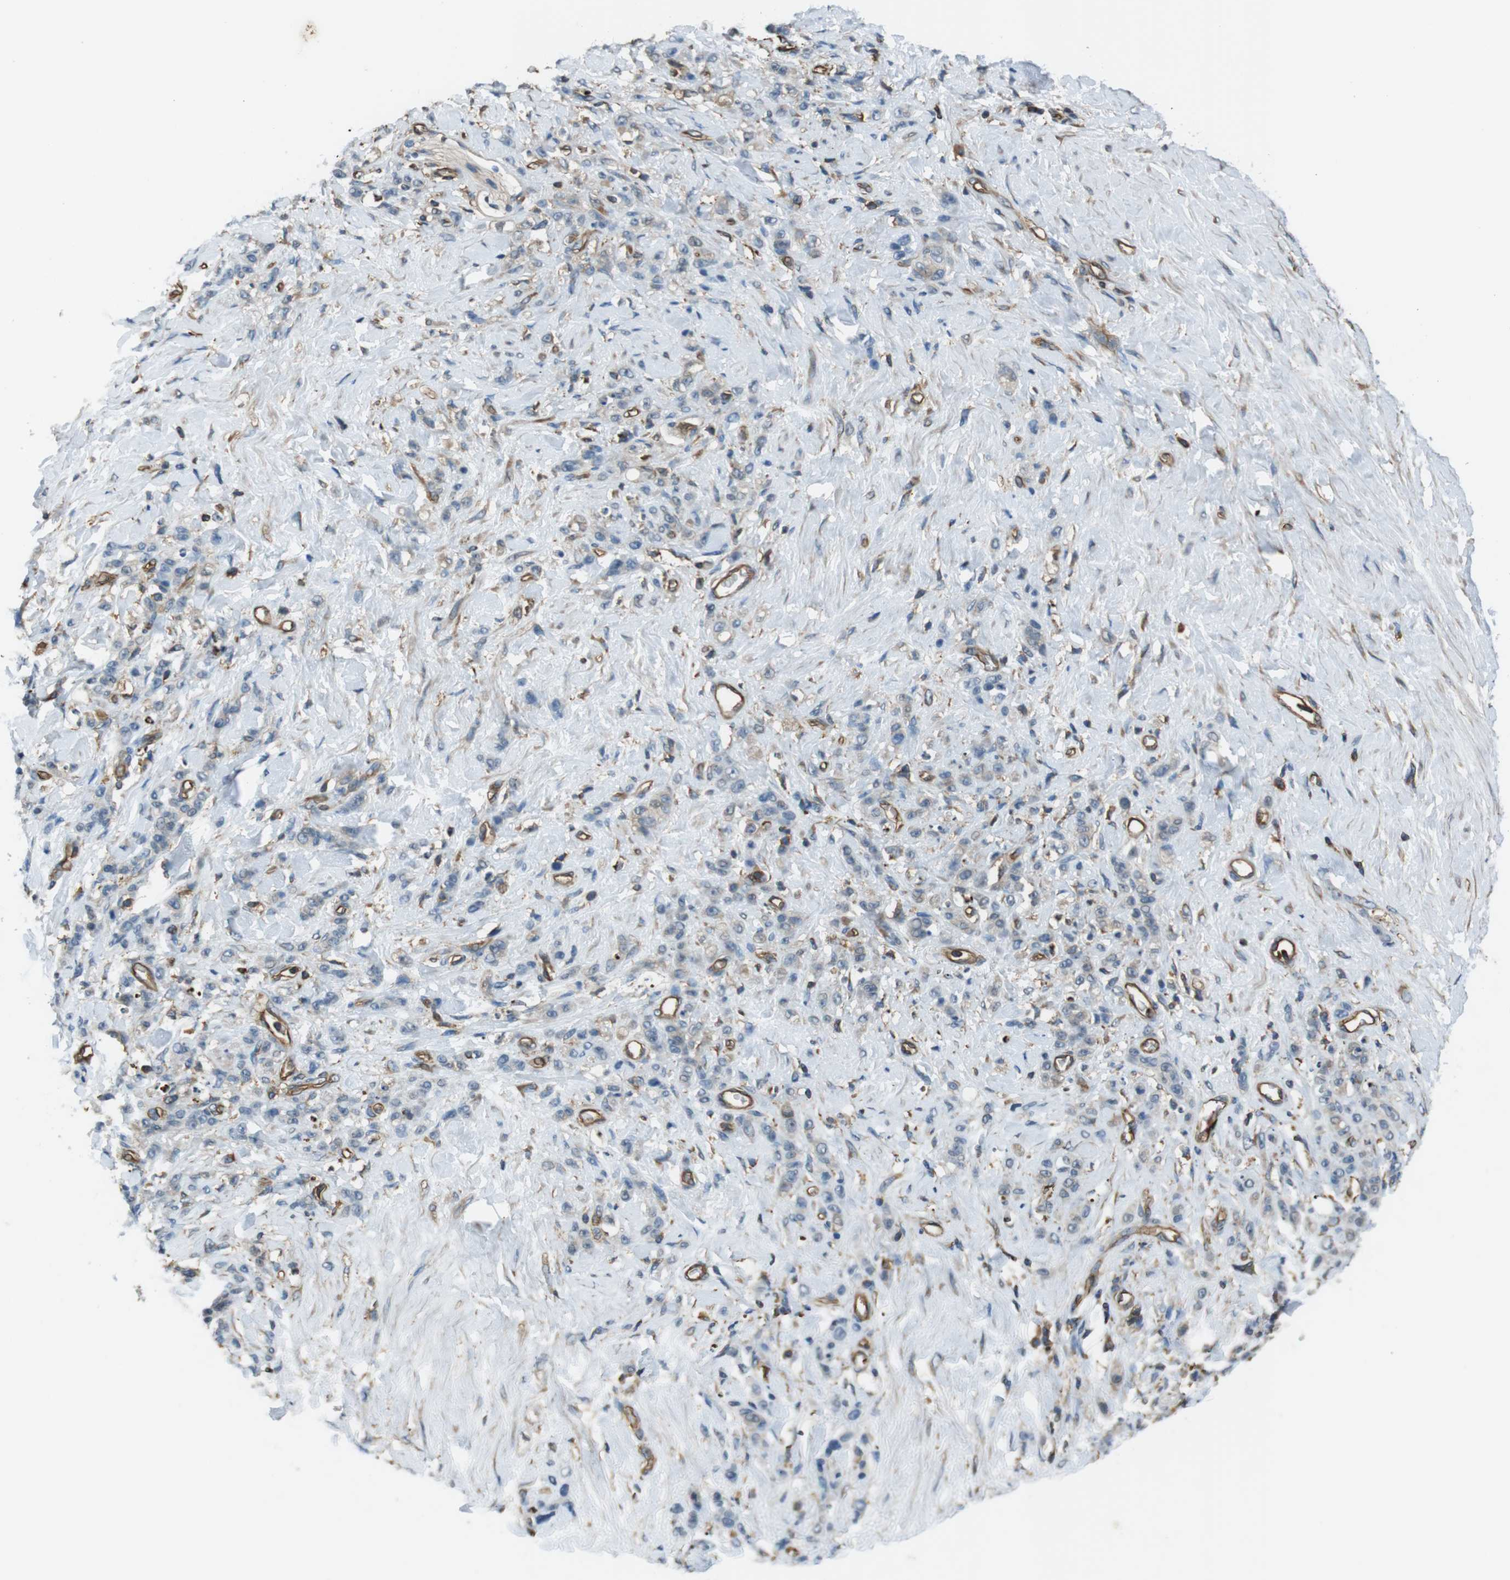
{"staining": {"intensity": "negative", "quantity": "none", "location": "none"}, "tissue": "stomach cancer", "cell_type": "Tumor cells", "image_type": "cancer", "snomed": [{"axis": "morphology", "description": "Adenocarcinoma, NOS"}, {"axis": "topography", "description": "Stomach"}], "caption": "This micrograph is of stomach adenocarcinoma stained with IHC to label a protein in brown with the nuclei are counter-stained blue. There is no staining in tumor cells.", "gene": "FCAR", "patient": {"sex": "male", "age": 82}}